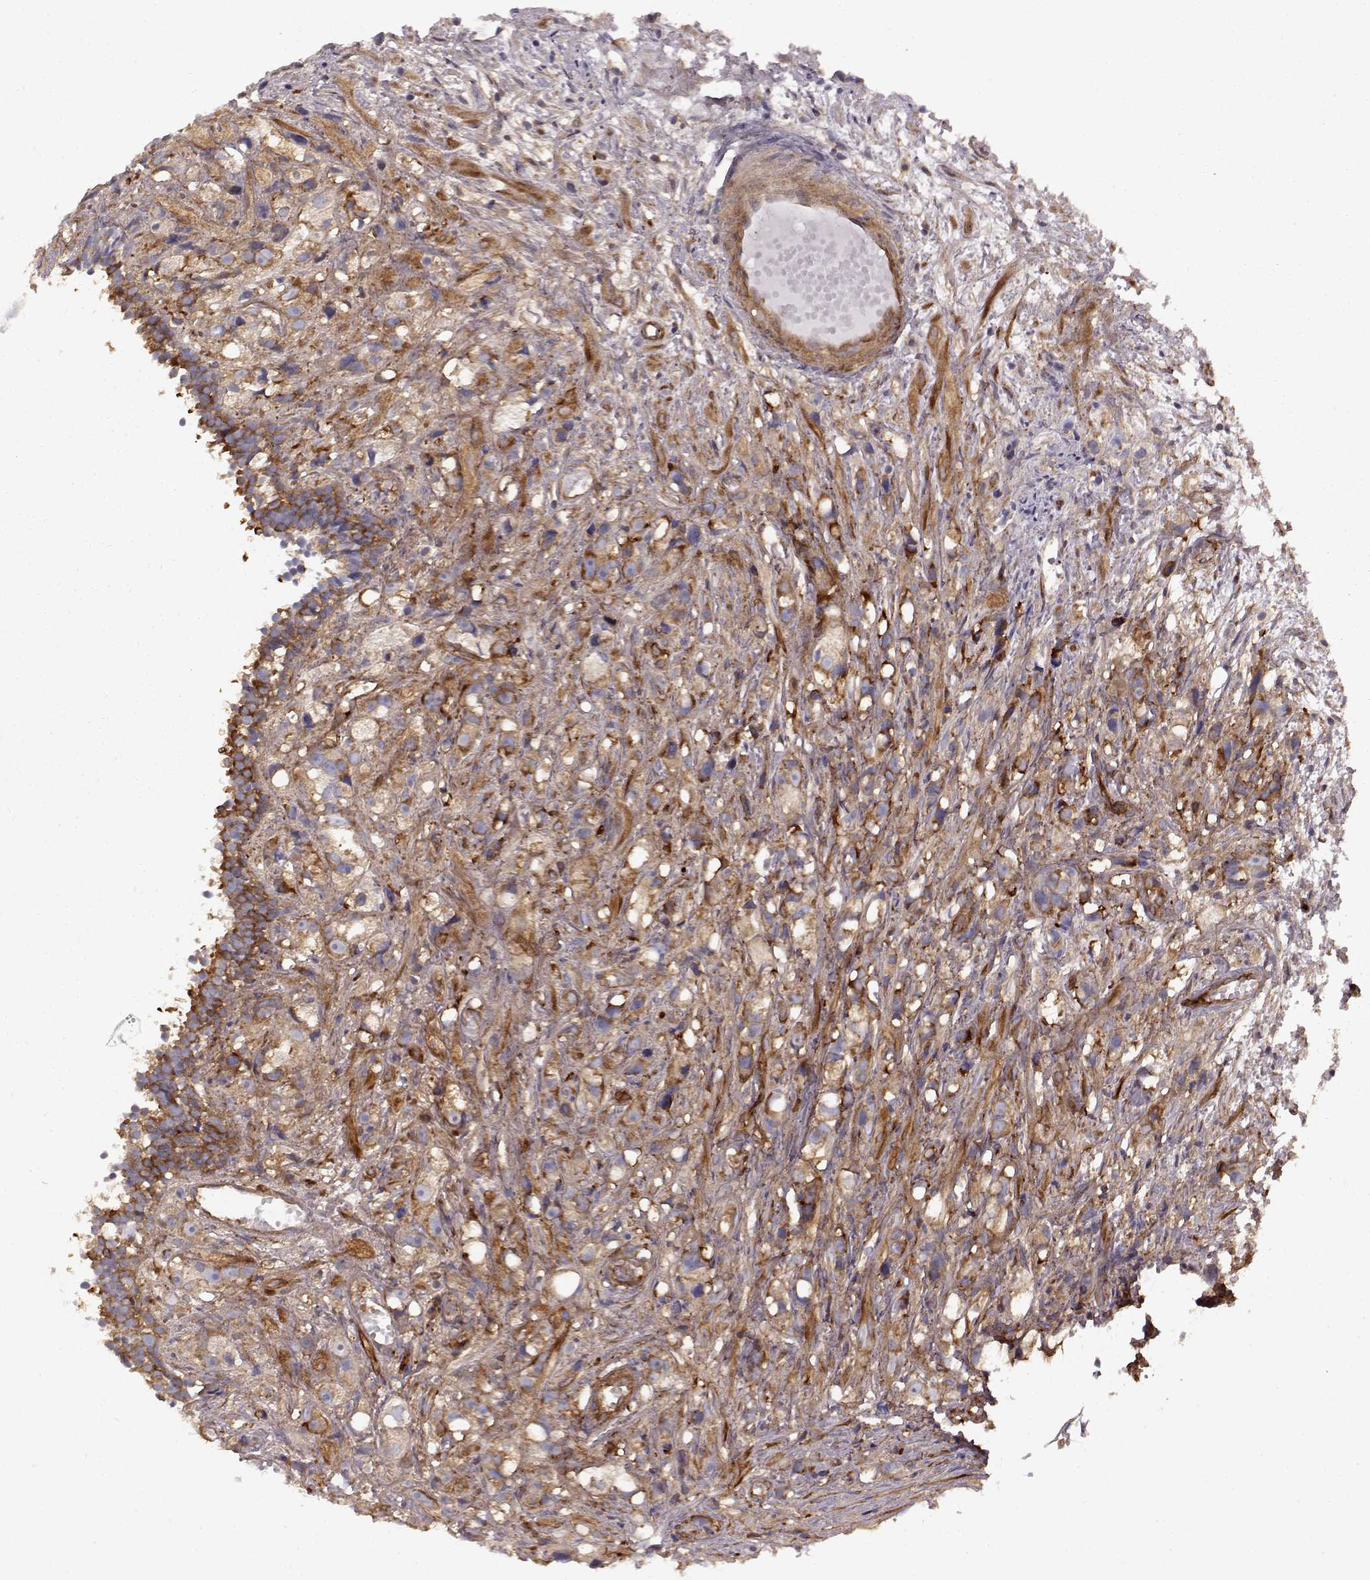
{"staining": {"intensity": "moderate", "quantity": "25%-75%", "location": "cytoplasmic/membranous"}, "tissue": "prostate cancer", "cell_type": "Tumor cells", "image_type": "cancer", "snomed": [{"axis": "morphology", "description": "Adenocarcinoma, High grade"}, {"axis": "topography", "description": "Prostate"}], "caption": "Immunohistochemical staining of prostate cancer displays medium levels of moderate cytoplasmic/membranous positivity in about 25%-75% of tumor cells.", "gene": "RABGAP1", "patient": {"sex": "male", "age": 75}}